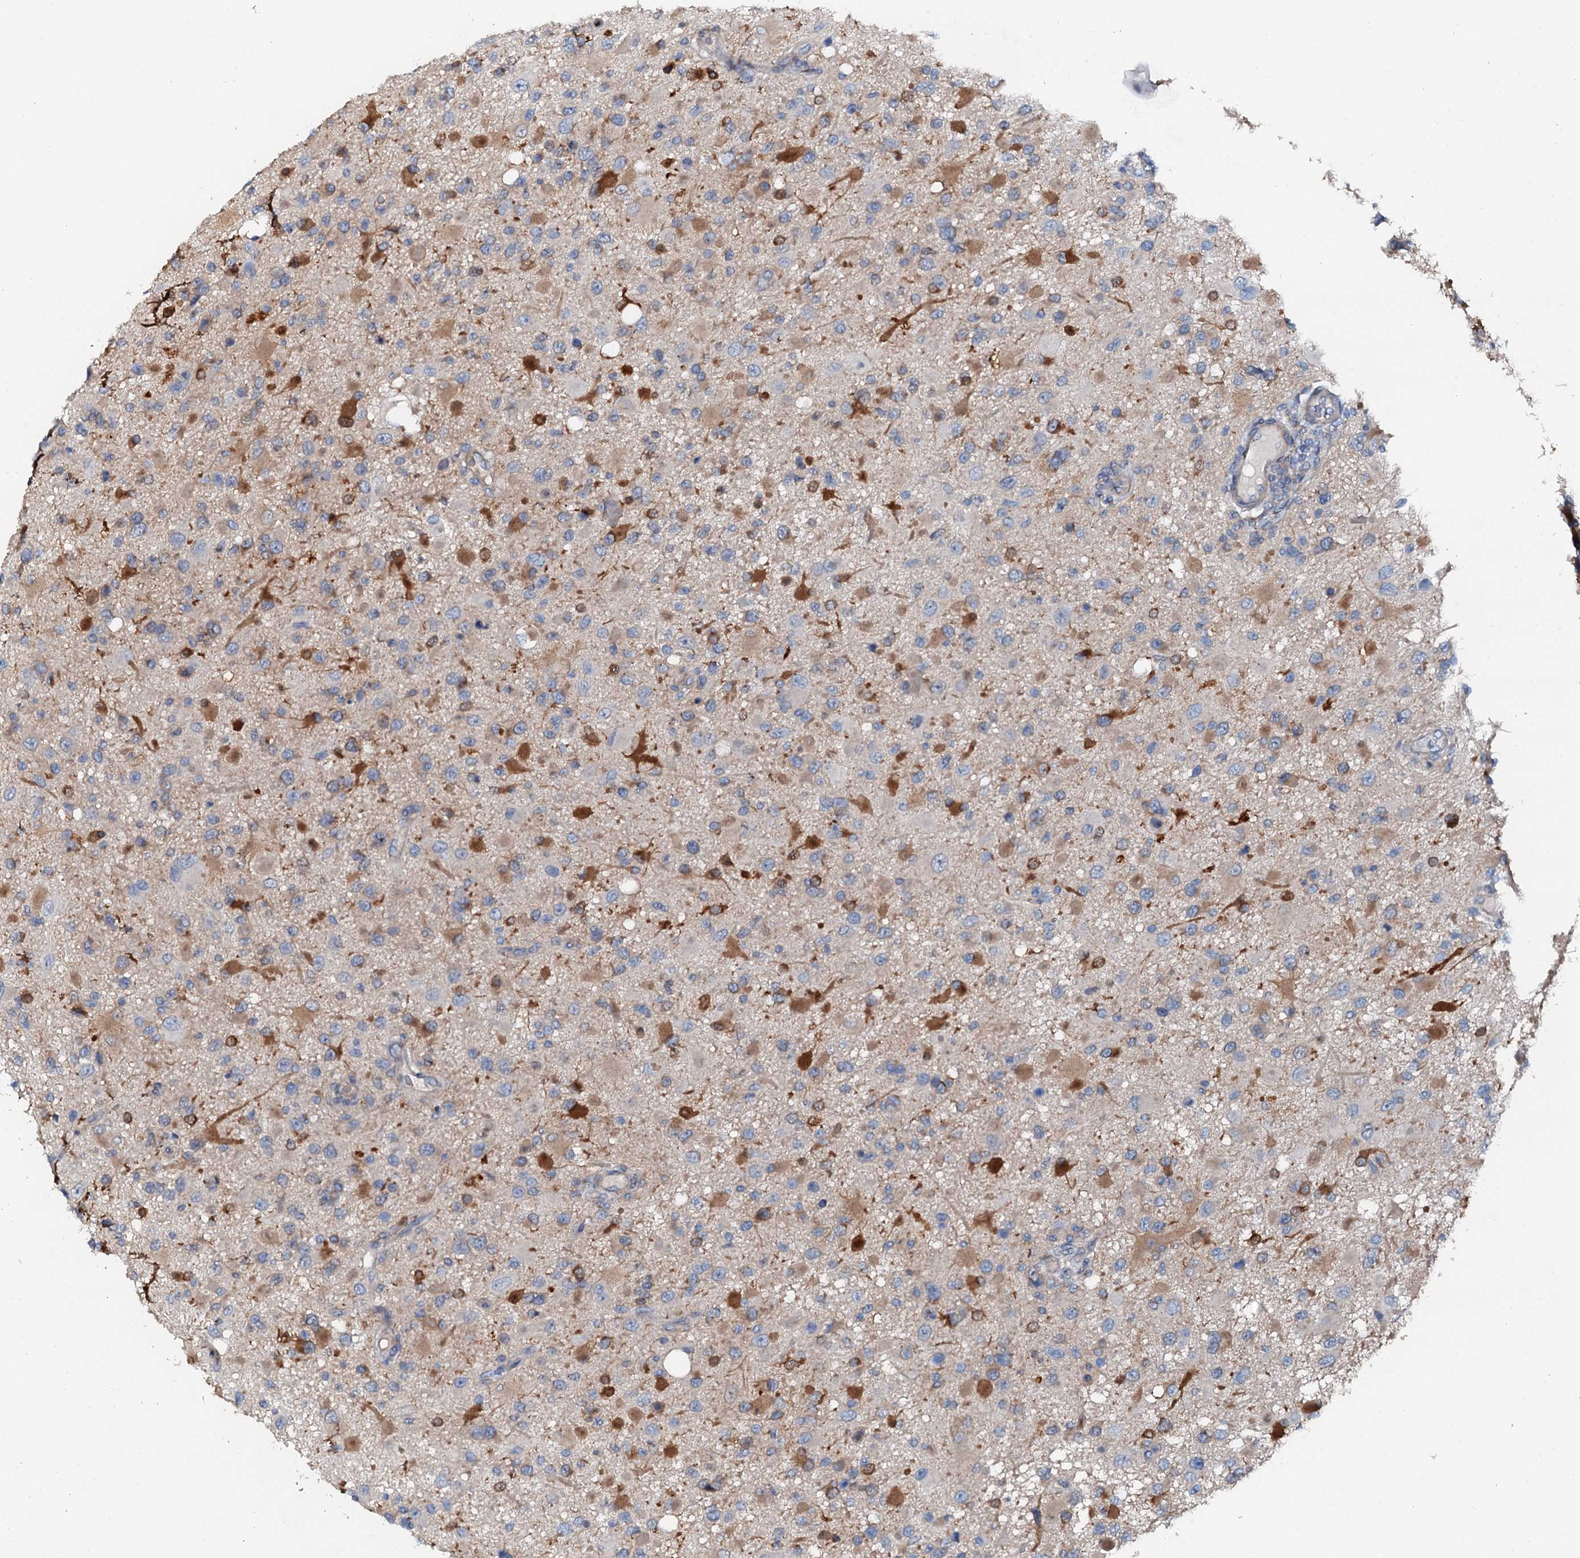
{"staining": {"intensity": "negative", "quantity": "none", "location": "none"}, "tissue": "glioma", "cell_type": "Tumor cells", "image_type": "cancer", "snomed": [{"axis": "morphology", "description": "Glioma, malignant, High grade"}, {"axis": "topography", "description": "Brain"}], "caption": "Malignant glioma (high-grade) was stained to show a protein in brown. There is no significant expression in tumor cells. The staining was performed using DAB (3,3'-diaminobenzidine) to visualize the protein expression in brown, while the nuclei were stained in blue with hematoxylin (Magnification: 20x).", "gene": "GFOD2", "patient": {"sex": "male", "age": 53}}